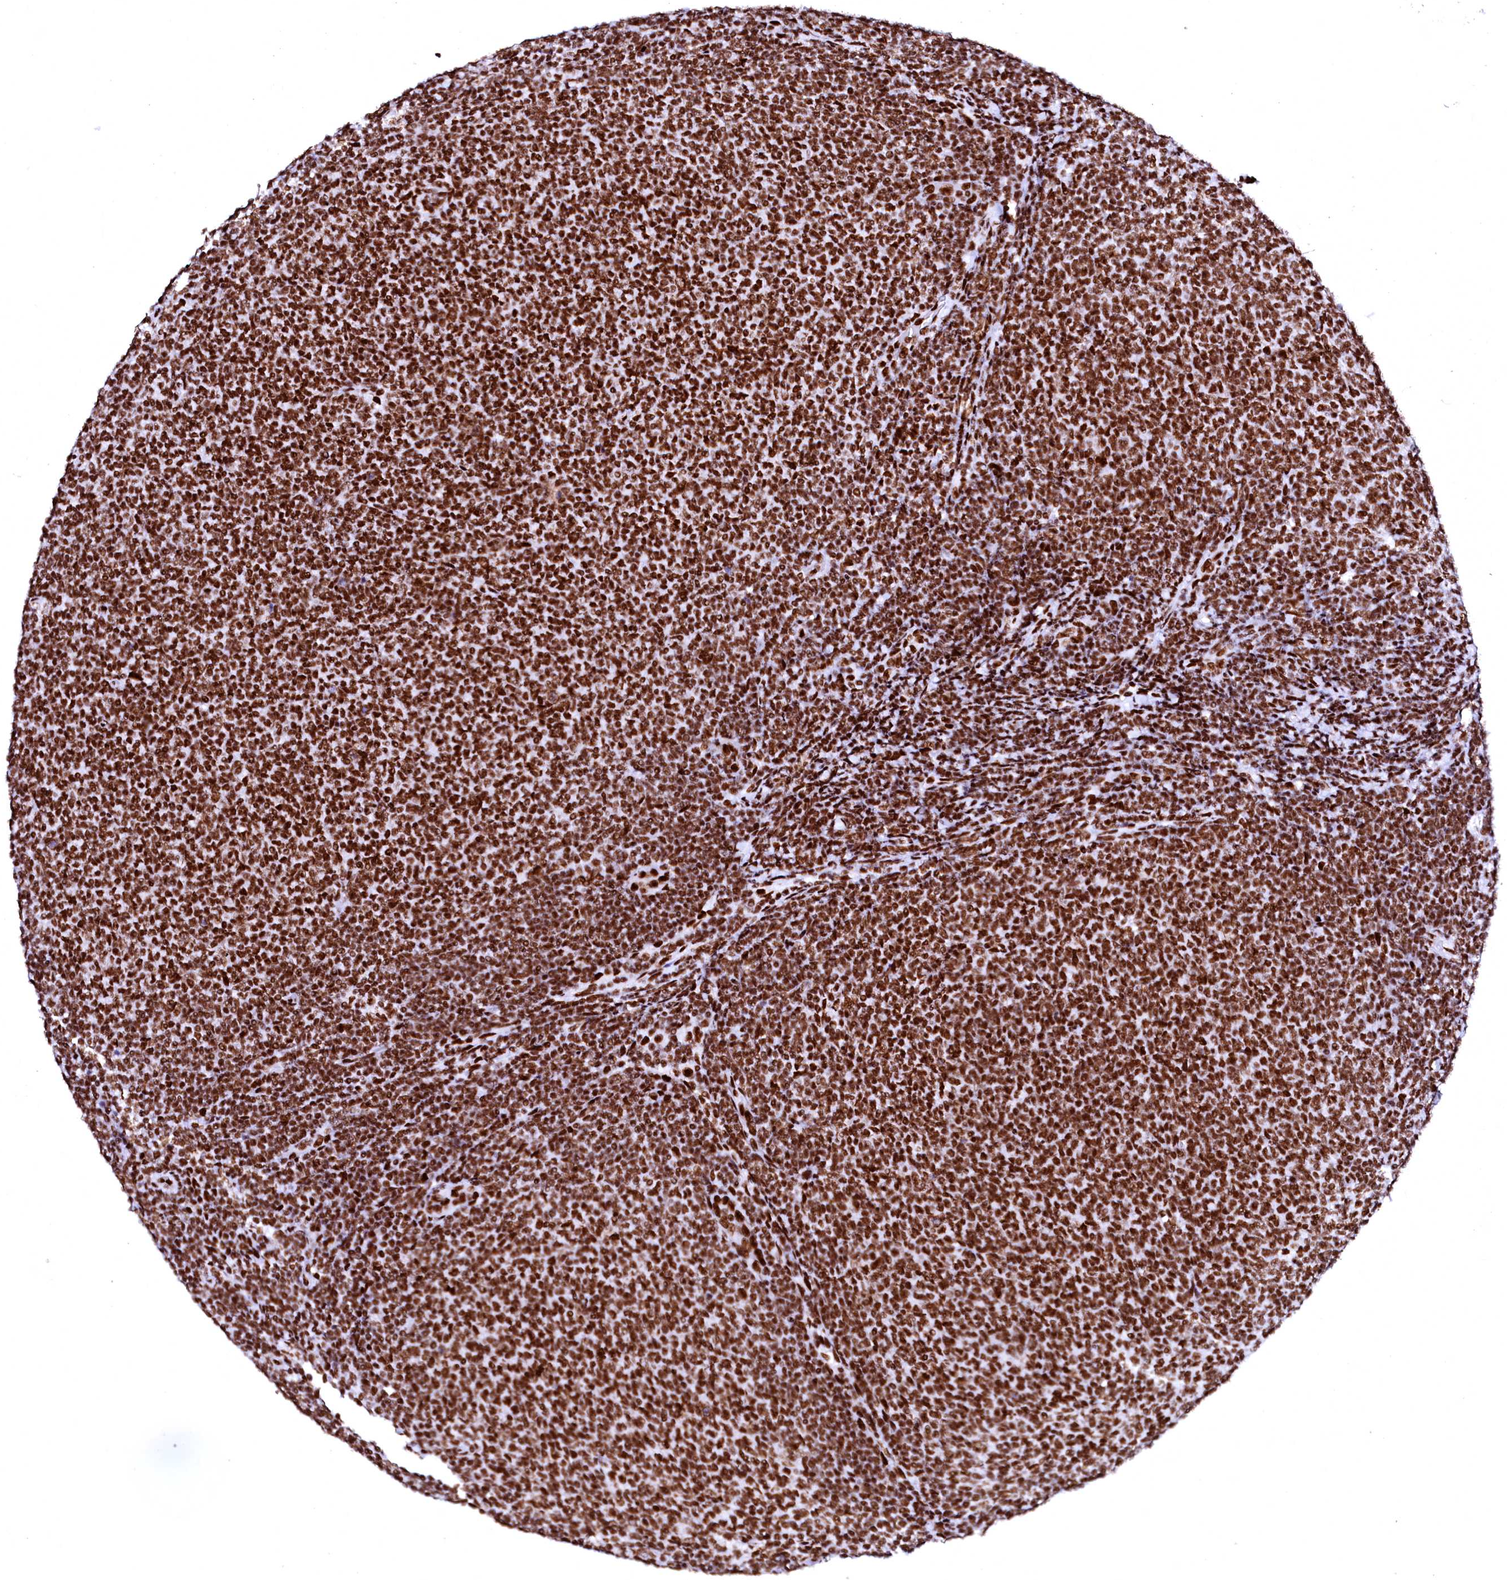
{"staining": {"intensity": "strong", "quantity": ">75%", "location": "nuclear"}, "tissue": "lymphoma", "cell_type": "Tumor cells", "image_type": "cancer", "snomed": [{"axis": "morphology", "description": "Malignant lymphoma, non-Hodgkin's type, Low grade"}, {"axis": "topography", "description": "Lymph node"}], "caption": "This image exhibits immunohistochemistry staining of lymphoma, with high strong nuclear staining in approximately >75% of tumor cells.", "gene": "CPSF6", "patient": {"sex": "male", "age": 66}}